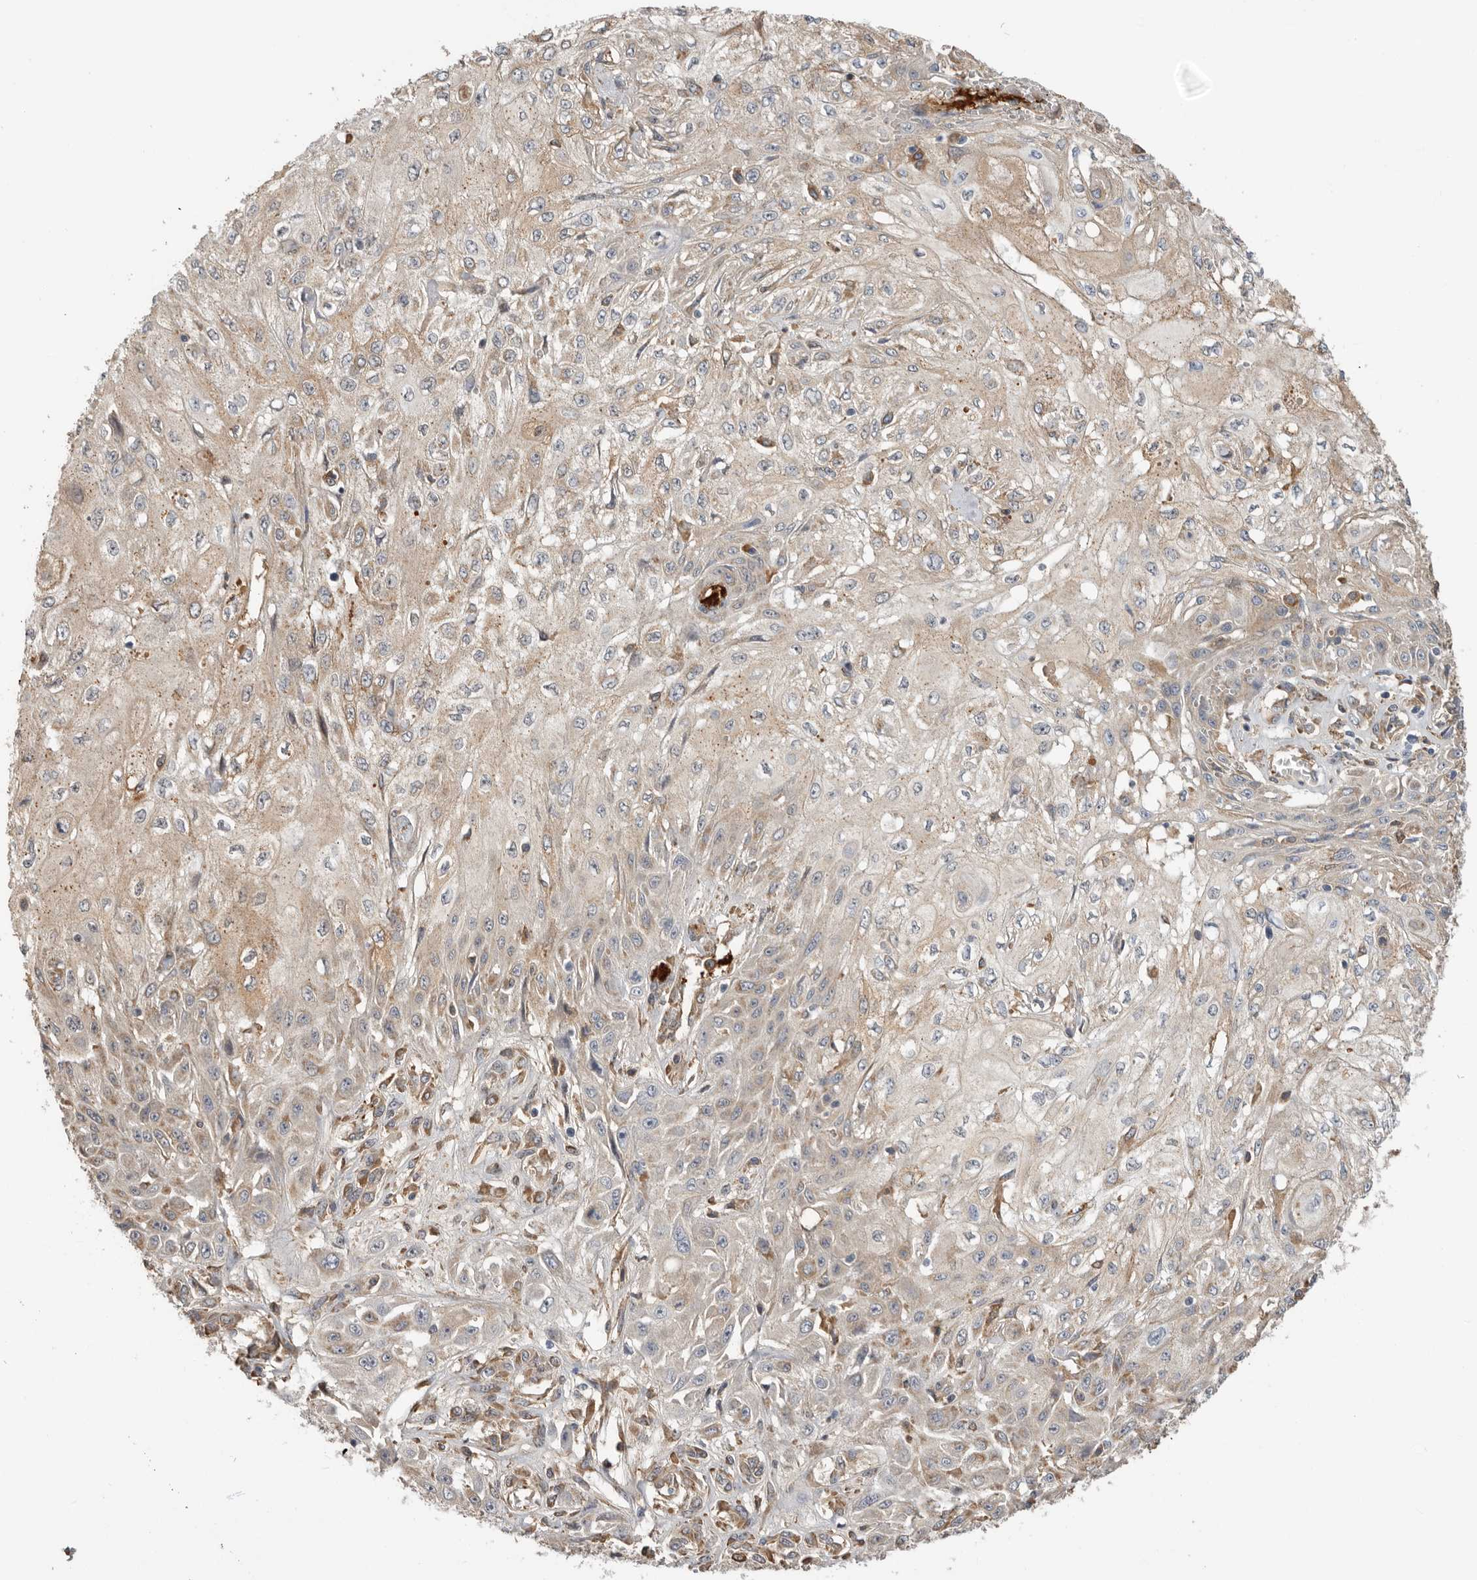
{"staining": {"intensity": "weak", "quantity": ">75%", "location": "cytoplasmic/membranous"}, "tissue": "skin cancer", "cell_type": "Tumor cells", "image_type": "cancer", "snomed": [{"axis": "morphology", "description": "Squamous cell carcinoma, NOS"}, {"axis": "morphology", "description": "Squamous cell carcinoma, metastatic, NOS"}, {"axis": "topography", "description": "Skin"}, {"axis": "topography", "description": "Lymph node"}], "caption": "The micrograph exhibits immunohistochemical staining of metastatic squamous cell carcinoma (skin). There is weak cytoplasmic/membranous positivity is appreciated in approximately >75% of tumor cells.", "gene": "CDC42BPB", "patient": {"sex": "male", "age": 75}}